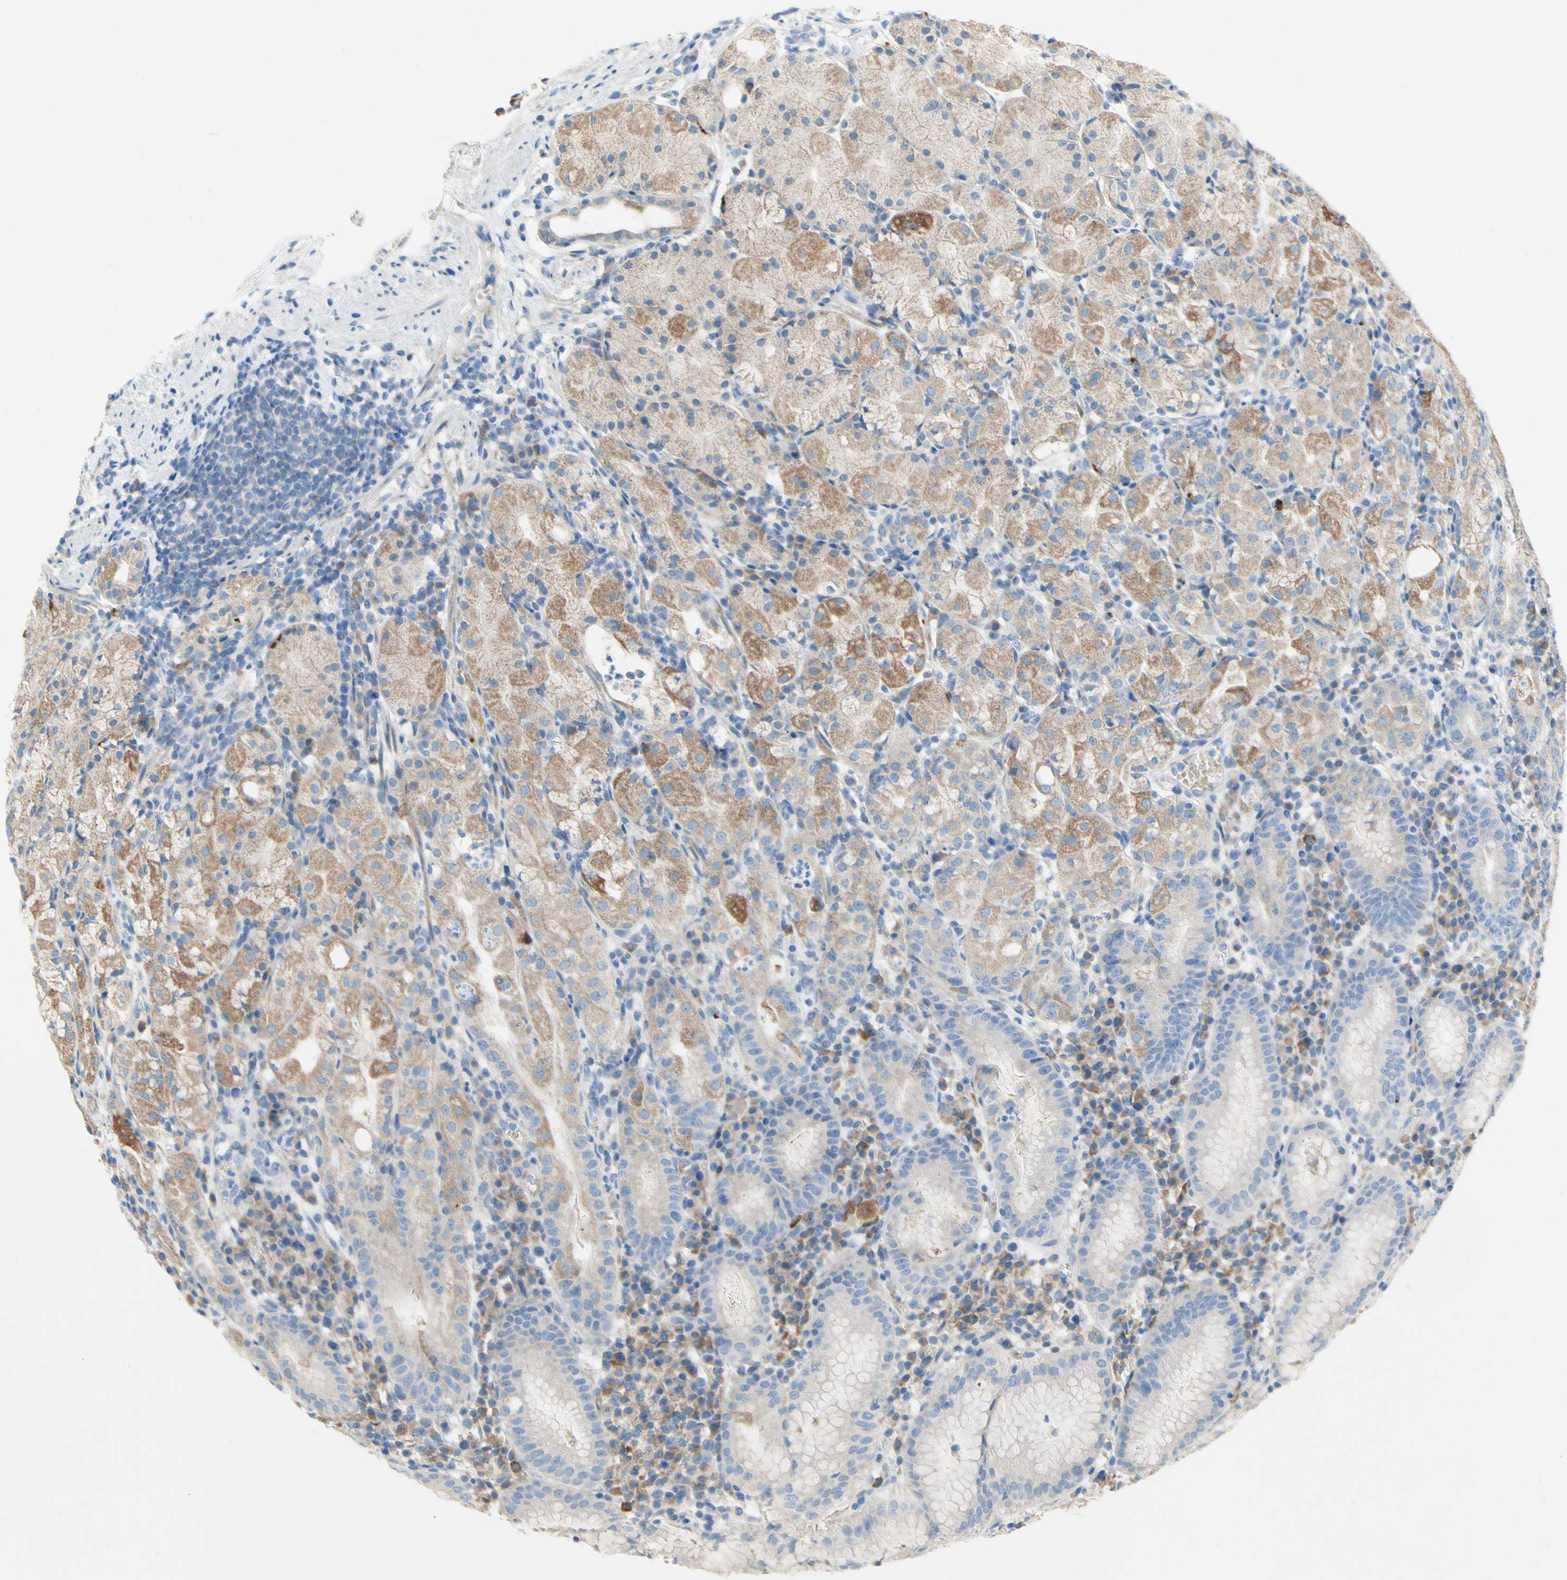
{"staining": {"intensity": "moderate", "quantity": "25%-75%", "location": "cytoplasmic/membranous"}, "tissue": "stomach", "cell_type": "Glandular cells", "image_type": "normal", "snomed": [{"axis": "morphology", "description": "Normal tissue, NOS"}, {"axis": "topography", "description": "Stomach"}, {"axis": "topography", "description": "Stomach, lower"}], "caption": "The photomicrograph exhibits a brown stain indicating the presence of a protein in the cytoplasmic/membranous of glandular cells in stomach.", "gene": "ACADL", "patient": {"sex": "female", "age": 75}}